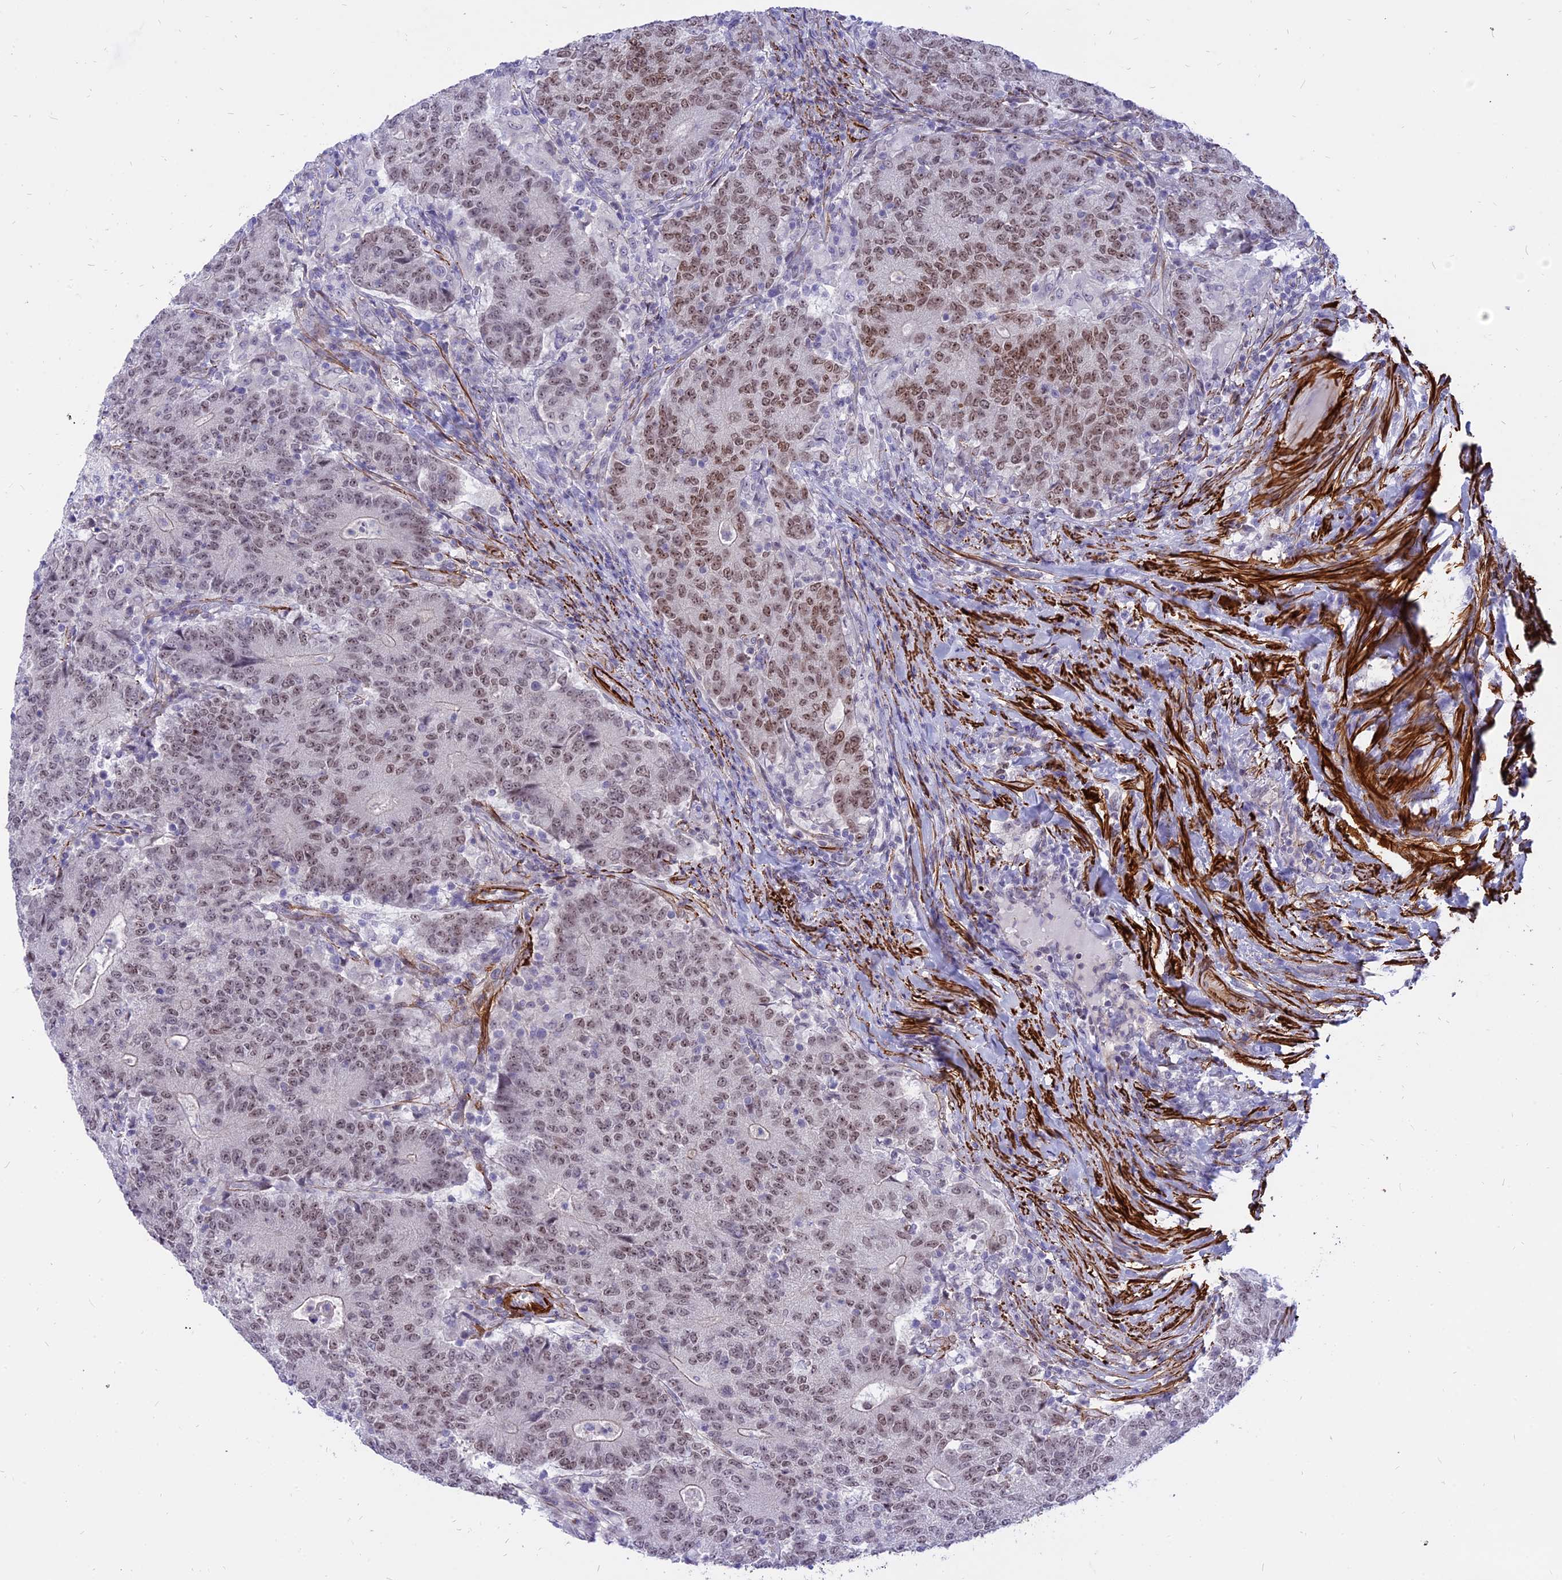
{"staining": {"intensity": "moderate", "quantity": "25%-75%", "location": "nuclear"}, "tissue": "colorectal cancer", "cell_type": "Tumor cells", "image_type": "cancer", "snomed": [{"axis": "morphology", "description": "Adenocarcinoma, NOS"}, {"axis": "topography", "description": "Colon"}], "caption": "Colorectal adenocarcinoma tissue displays moderate nuclear positivity in approximately 25%-75% of tumor cells", "gene": "CENPV", "patient": {"sex": "female", "age": 75}}